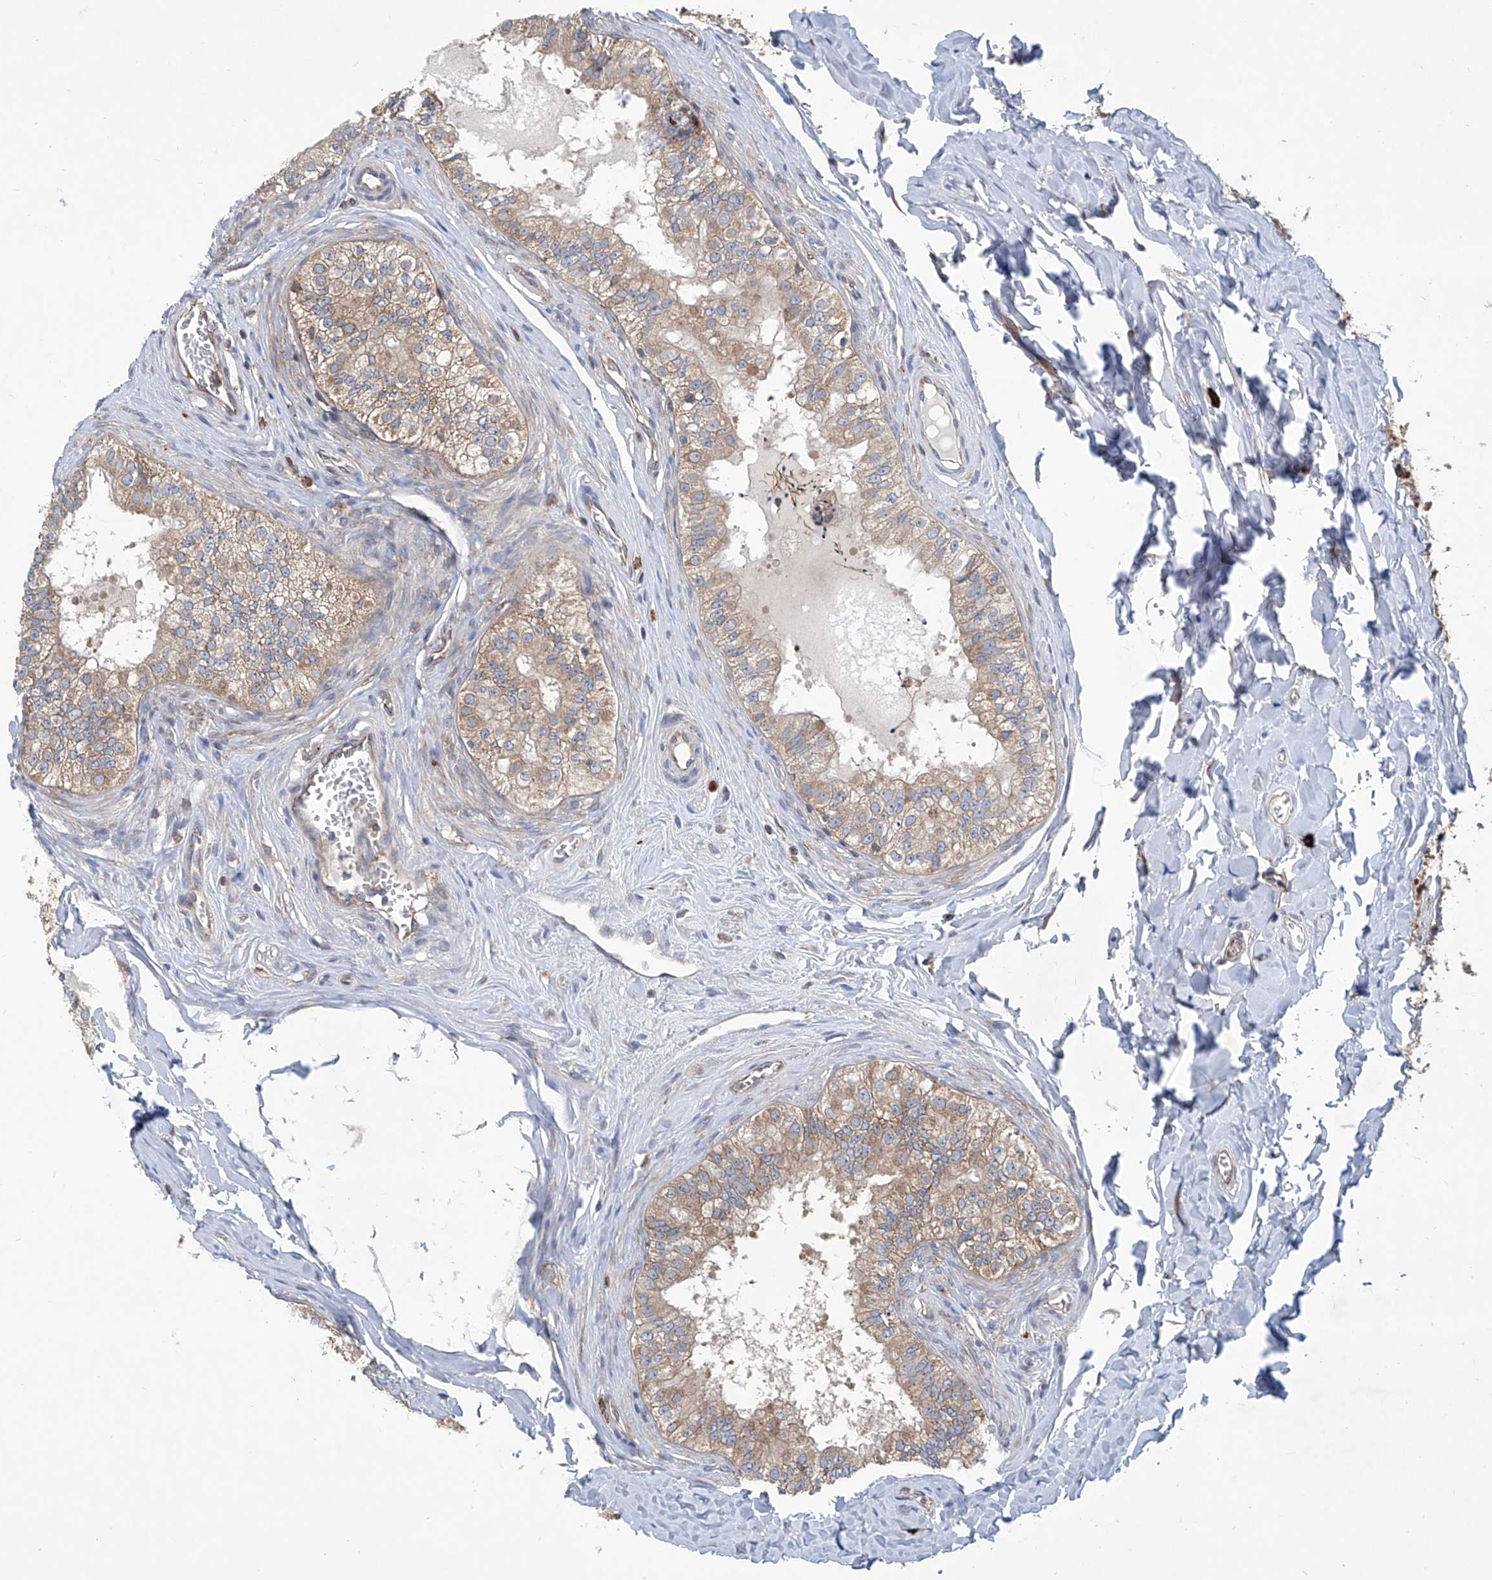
{"staining": {"intensity": "moderate", "quantity": ">75%", "location": "cytoplasmic/membranous"}, "tissue": "epididymis", "cell_type": "Glandular cells", "image_type": "normal", "snomed": [{"axis": "morphology", "description": "Normal tissue, NOS"}, {"axis": "topography", "description": "Epididymis"}], "caption": "Protein expression analysis of benign human epididymis reveals moderate cytoplasmic/membranous positivity in about >75% of glandular cells.", "gene": "SENP2", "patient": {"sex": "male", "age": 29}}